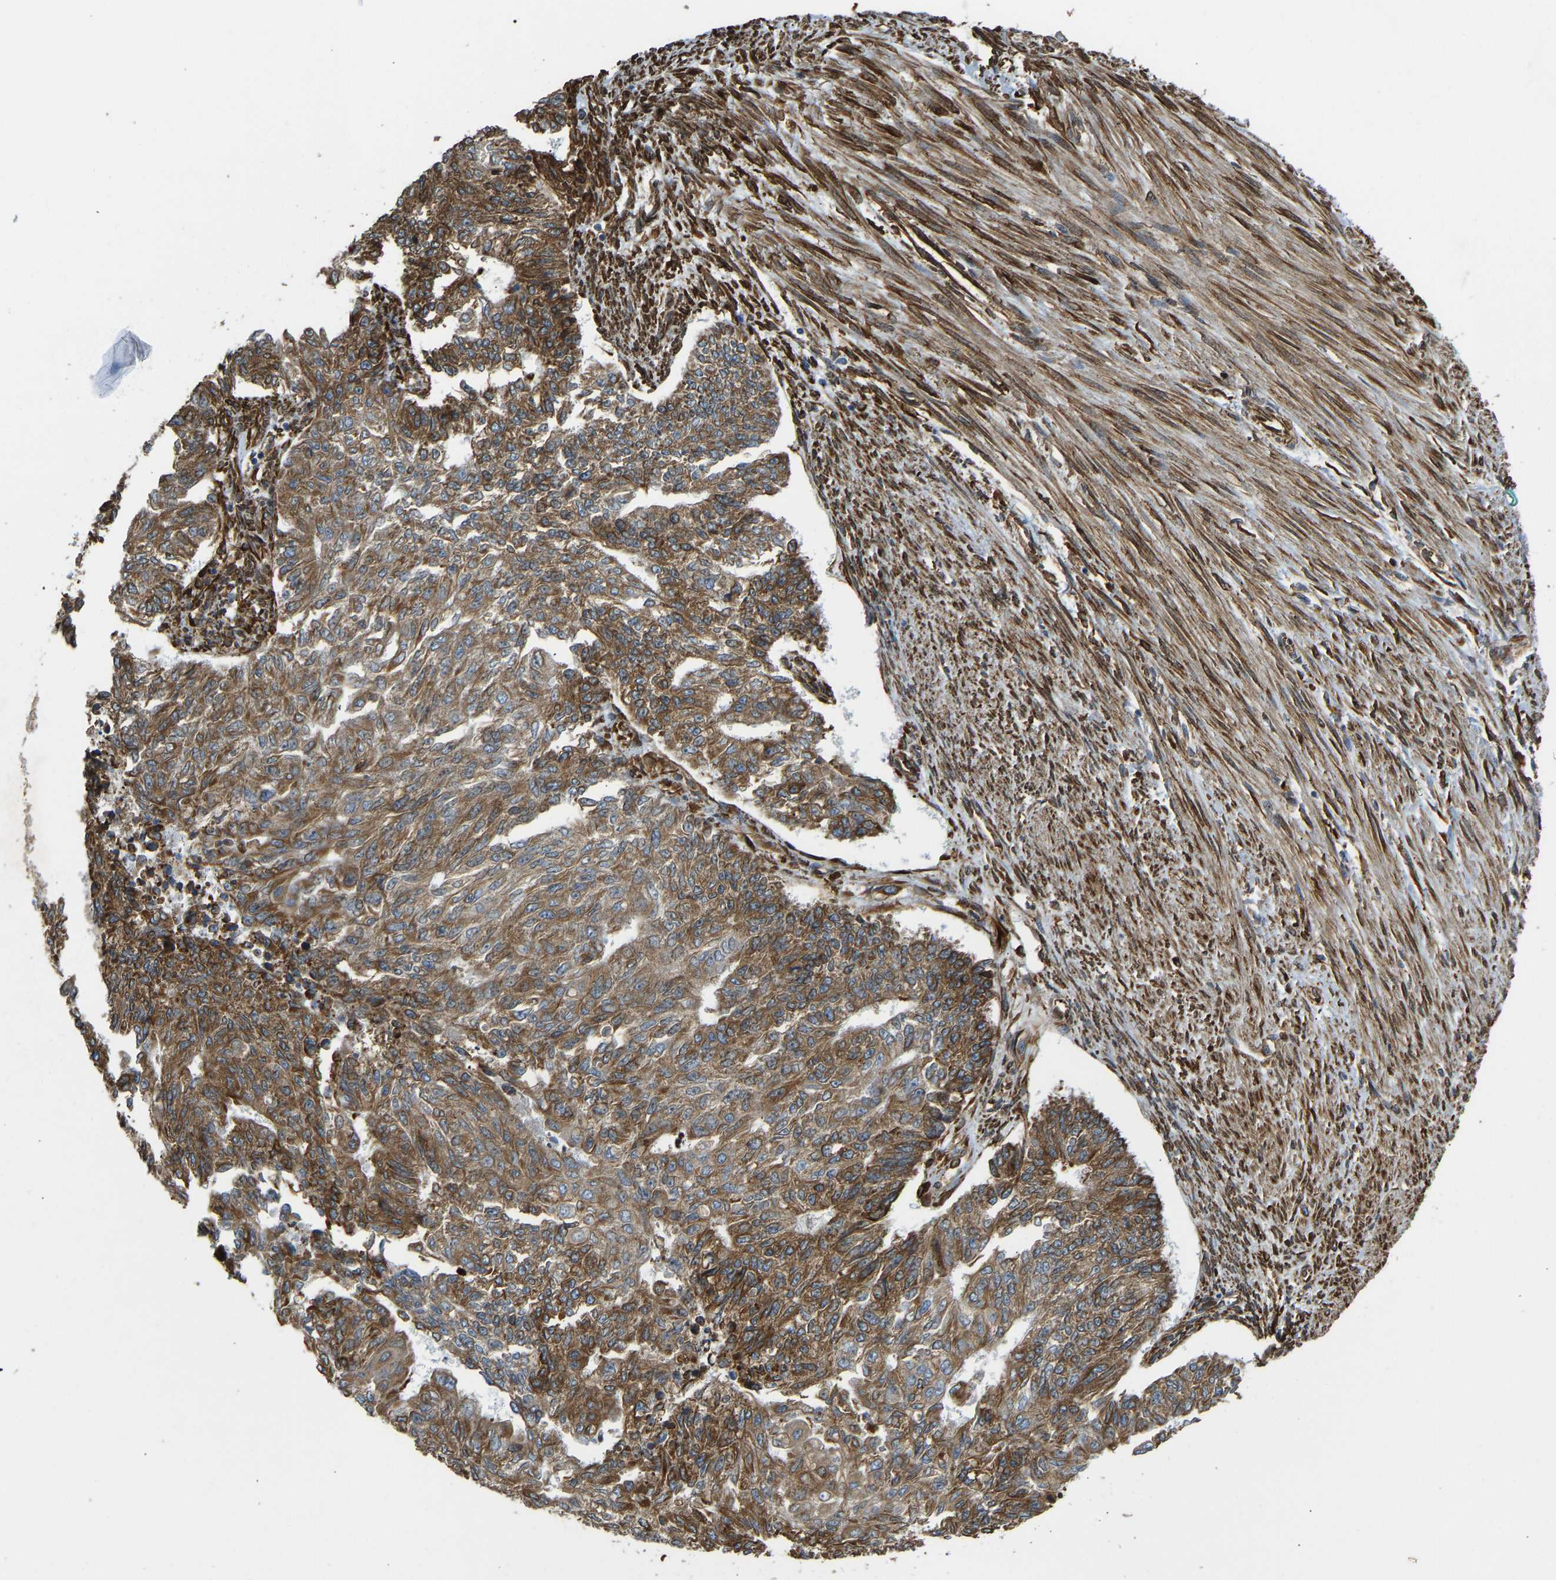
{"staining": {"intensity": "moderate", "quantity": ">75%", "location": "cytoplasmic/membranous"}, "tissue": "endometrial cancer", "cell_type": "Tumor cells", "image_type": "cancer", "snomed": [{"axis": "morphology", "description": "Adenocarcinoma, NOS"}, {"axis": "topography", "description": "Endometrium"}], "caption": "The photomicrograph reveals immunohistochemical staining of adenocarcinoma (endometrial). There is moderate cytoplasmic/membranous positivity is present in approximately >75% of tumor cells.", "gene": "BEX3", "patient": {"sex": "female", "age": 32}}